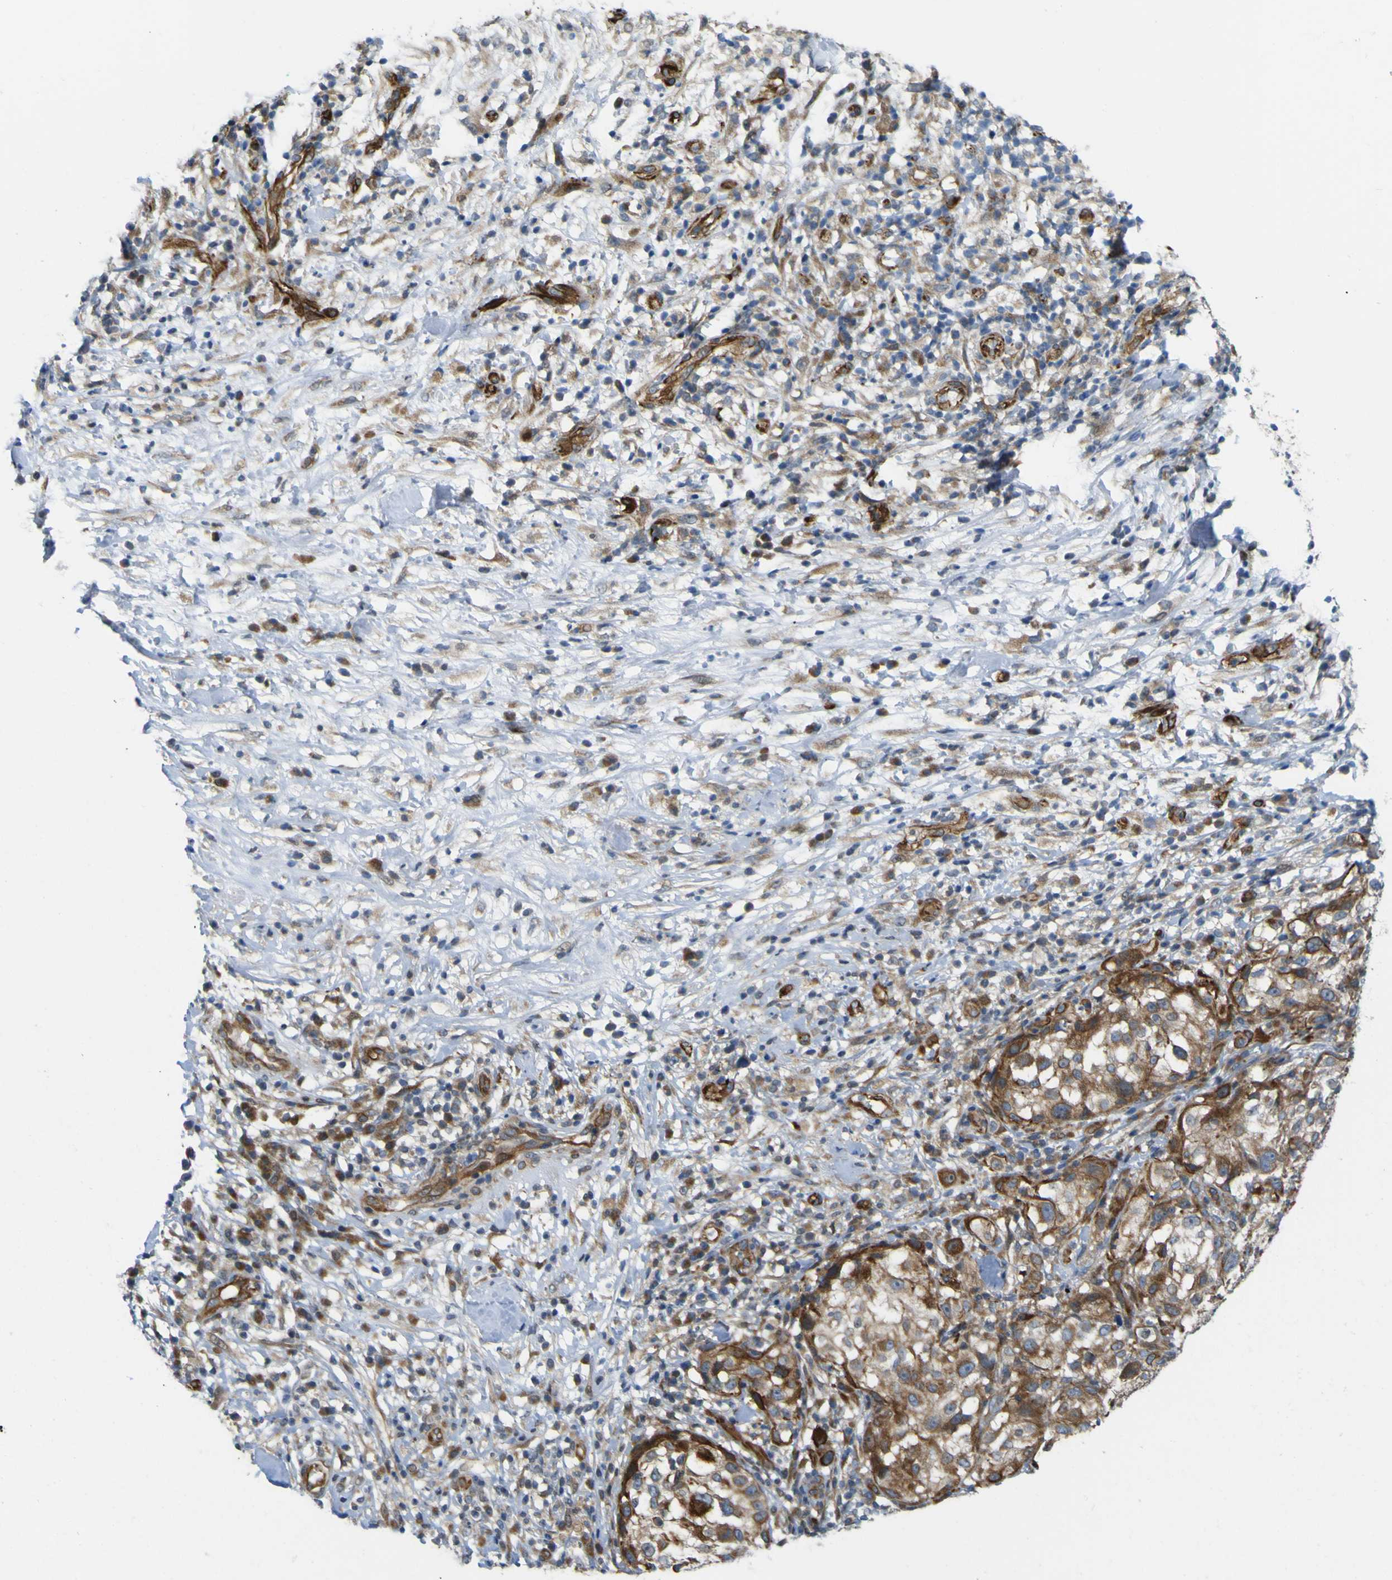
{"staining": {"intensity": "moderate", "quantity": ">75%", "location": "cytoplasmic/membranous"}, "tissue": "melanoma", "cell_type": "Tumor cells", "image_type": "cancer", "snomed": [{"axis": "morphology", "description": "Necrosis, NOS"}, {"axis": "morphology", "description": "Malignant melanoma, NOS"}, {"axis": "topography", "description": "Skin"}], "caption": "Tumor cells reveal medium levels of moderate cytoplasmic/membranous staining in about >75% of cells in human melanoma.", "gene": "JPH1", "patient": {"sex": "female", "age": 87}}